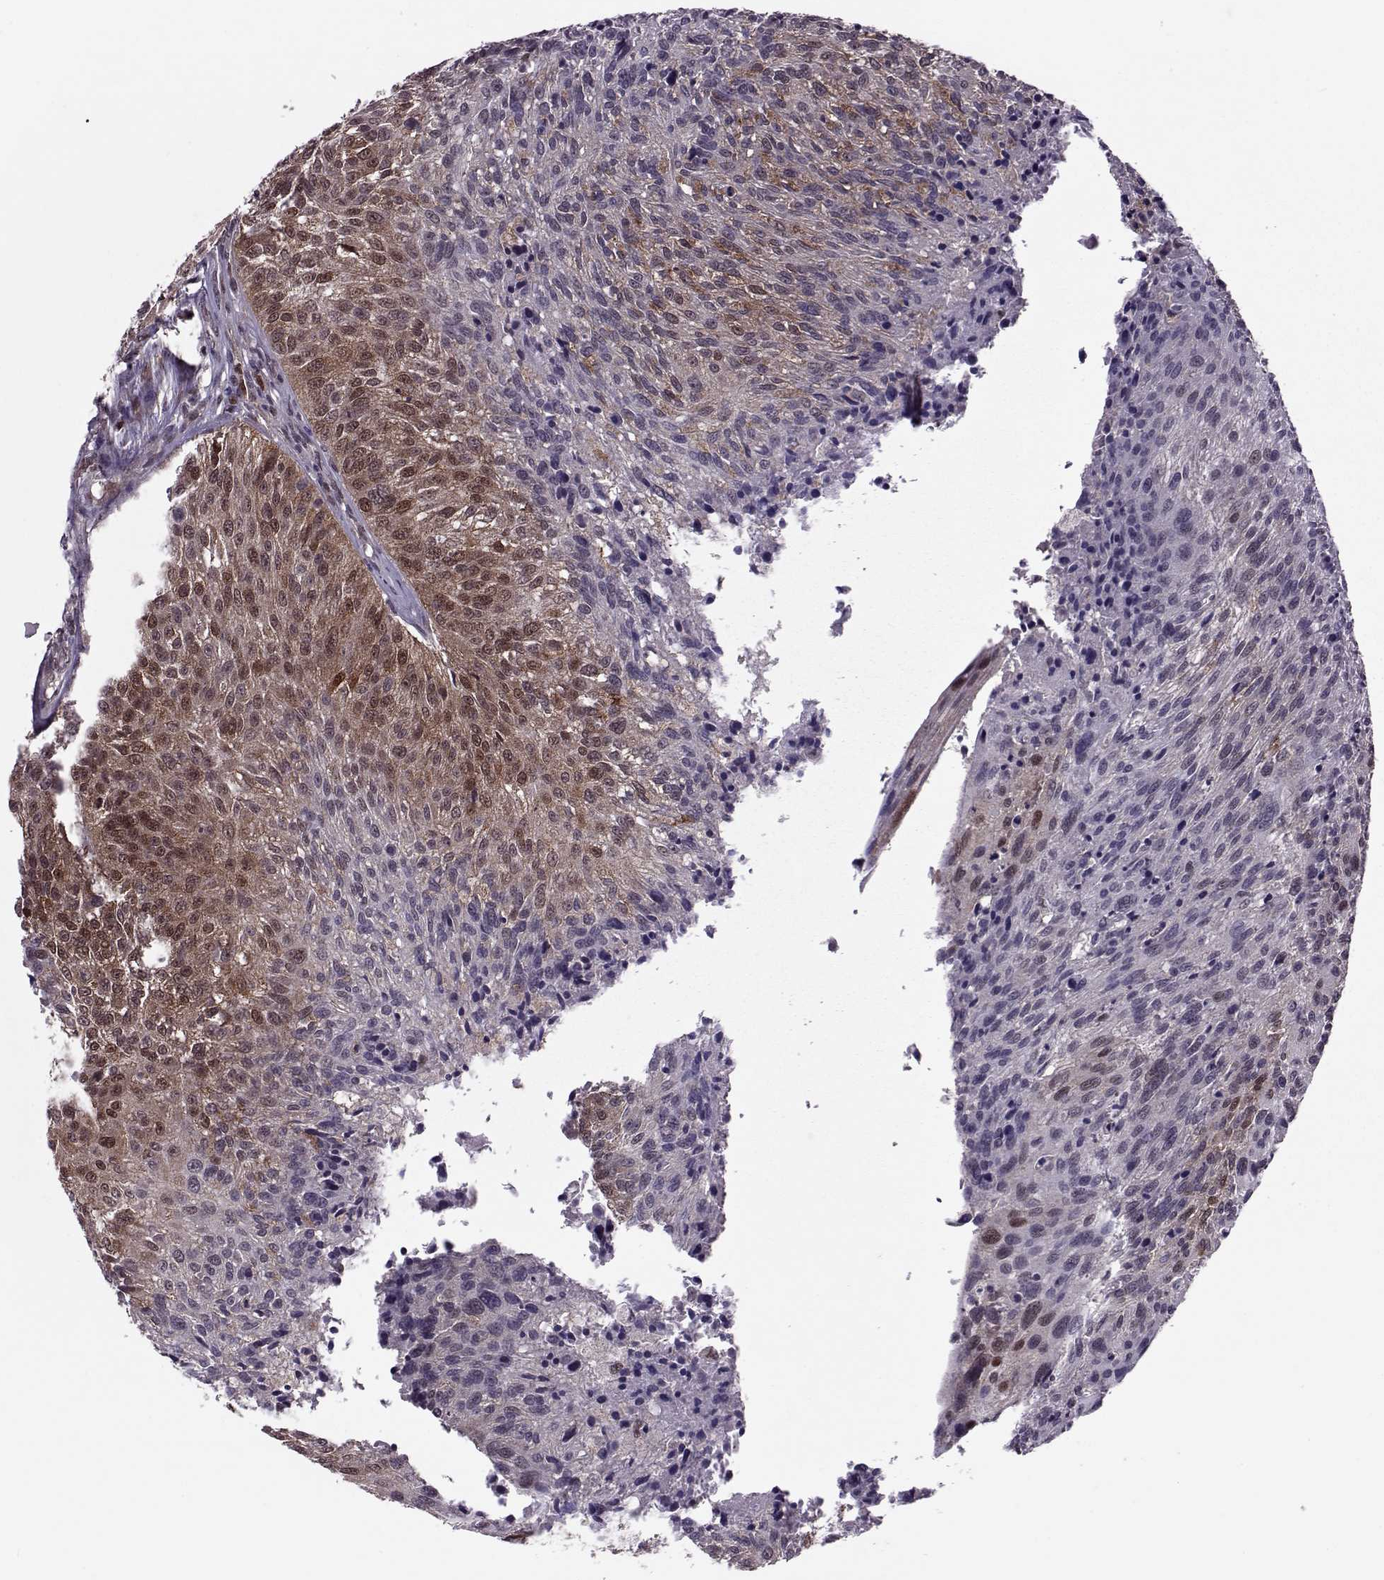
{"staining": {"intensity": "strong", "quantity": "25%-75%", "location": "cytoplasmic/membranous,nuclear"}, "tissue": "urothelial cancer", "cell_type": "Tumor cells", "image_type": "cancer", "snomed": [{"axis": "morphology", "description": "Urothelial carcinoma, NOS"}, {"axis": "topography", "description": "Urinary bladder"}], "caption": "Immunohistochemical staining of human urothelial cancer exhibits high levels of strong cytoplasmic/membranous and nuclear positivity in approximately 25%-75% of tumor cells.", "gene": "CDK4", "patient": {"sex": "male", "age": 55}}